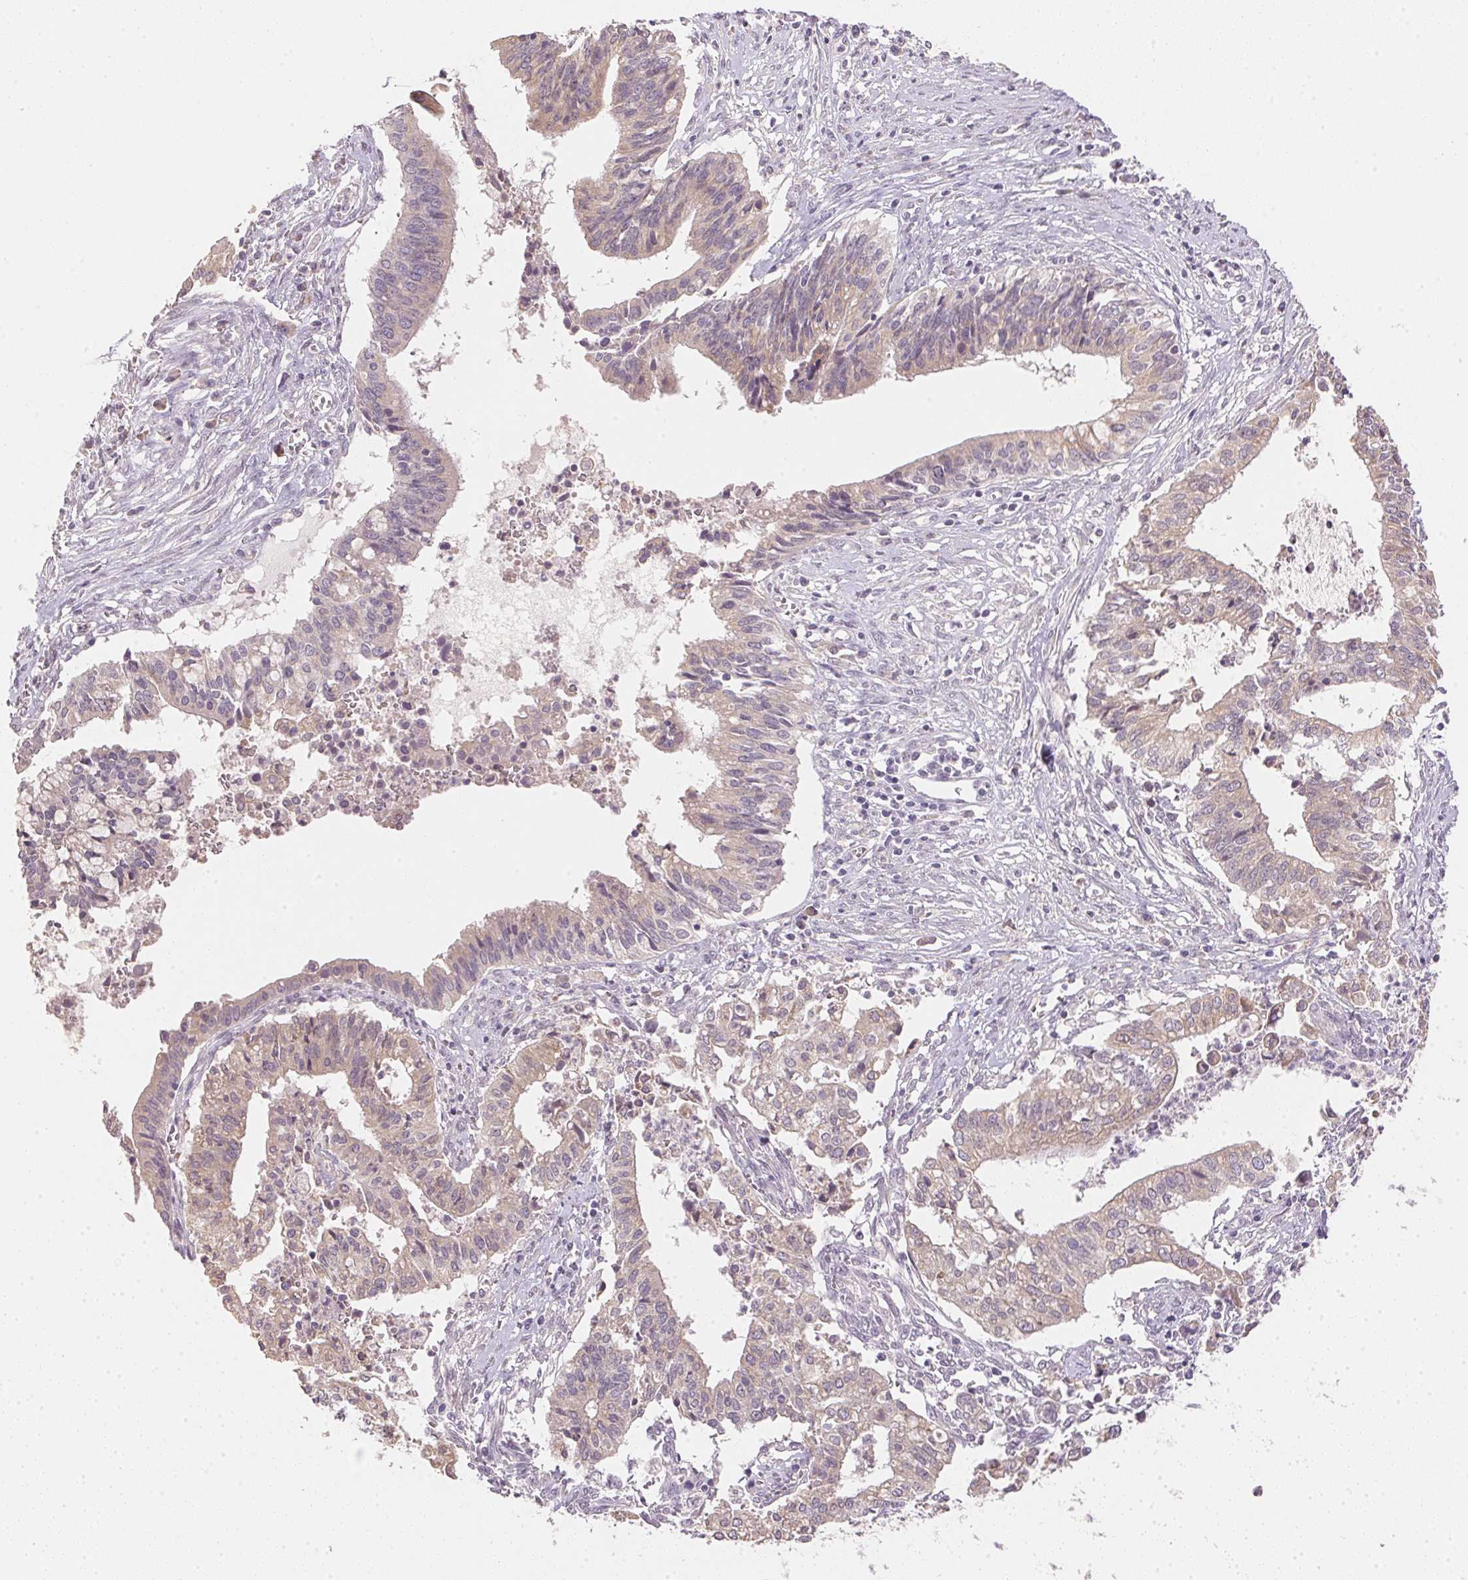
{"staining": {"intensity": "weak", "quantity": ">75%", "location": "cytoplasmic/membranous"}, "tissue": "cervical cancer", "cell_type": "Tumor cells", "image_type": "cancer", "snomed": [{"axis": "morphology", "description": "Adenocarcinoma, NOS"}, {"axis": "topography", "description": "Cervix"}], "caption": "The image exhibits staining of cervical cancer (adenocarcinoma), revealing weak cytoplasmic/membranous protein positivity (brown color) within tumor cells.", "gene": "DHCR24", "patient": {"sex": "female", "age": 44}}